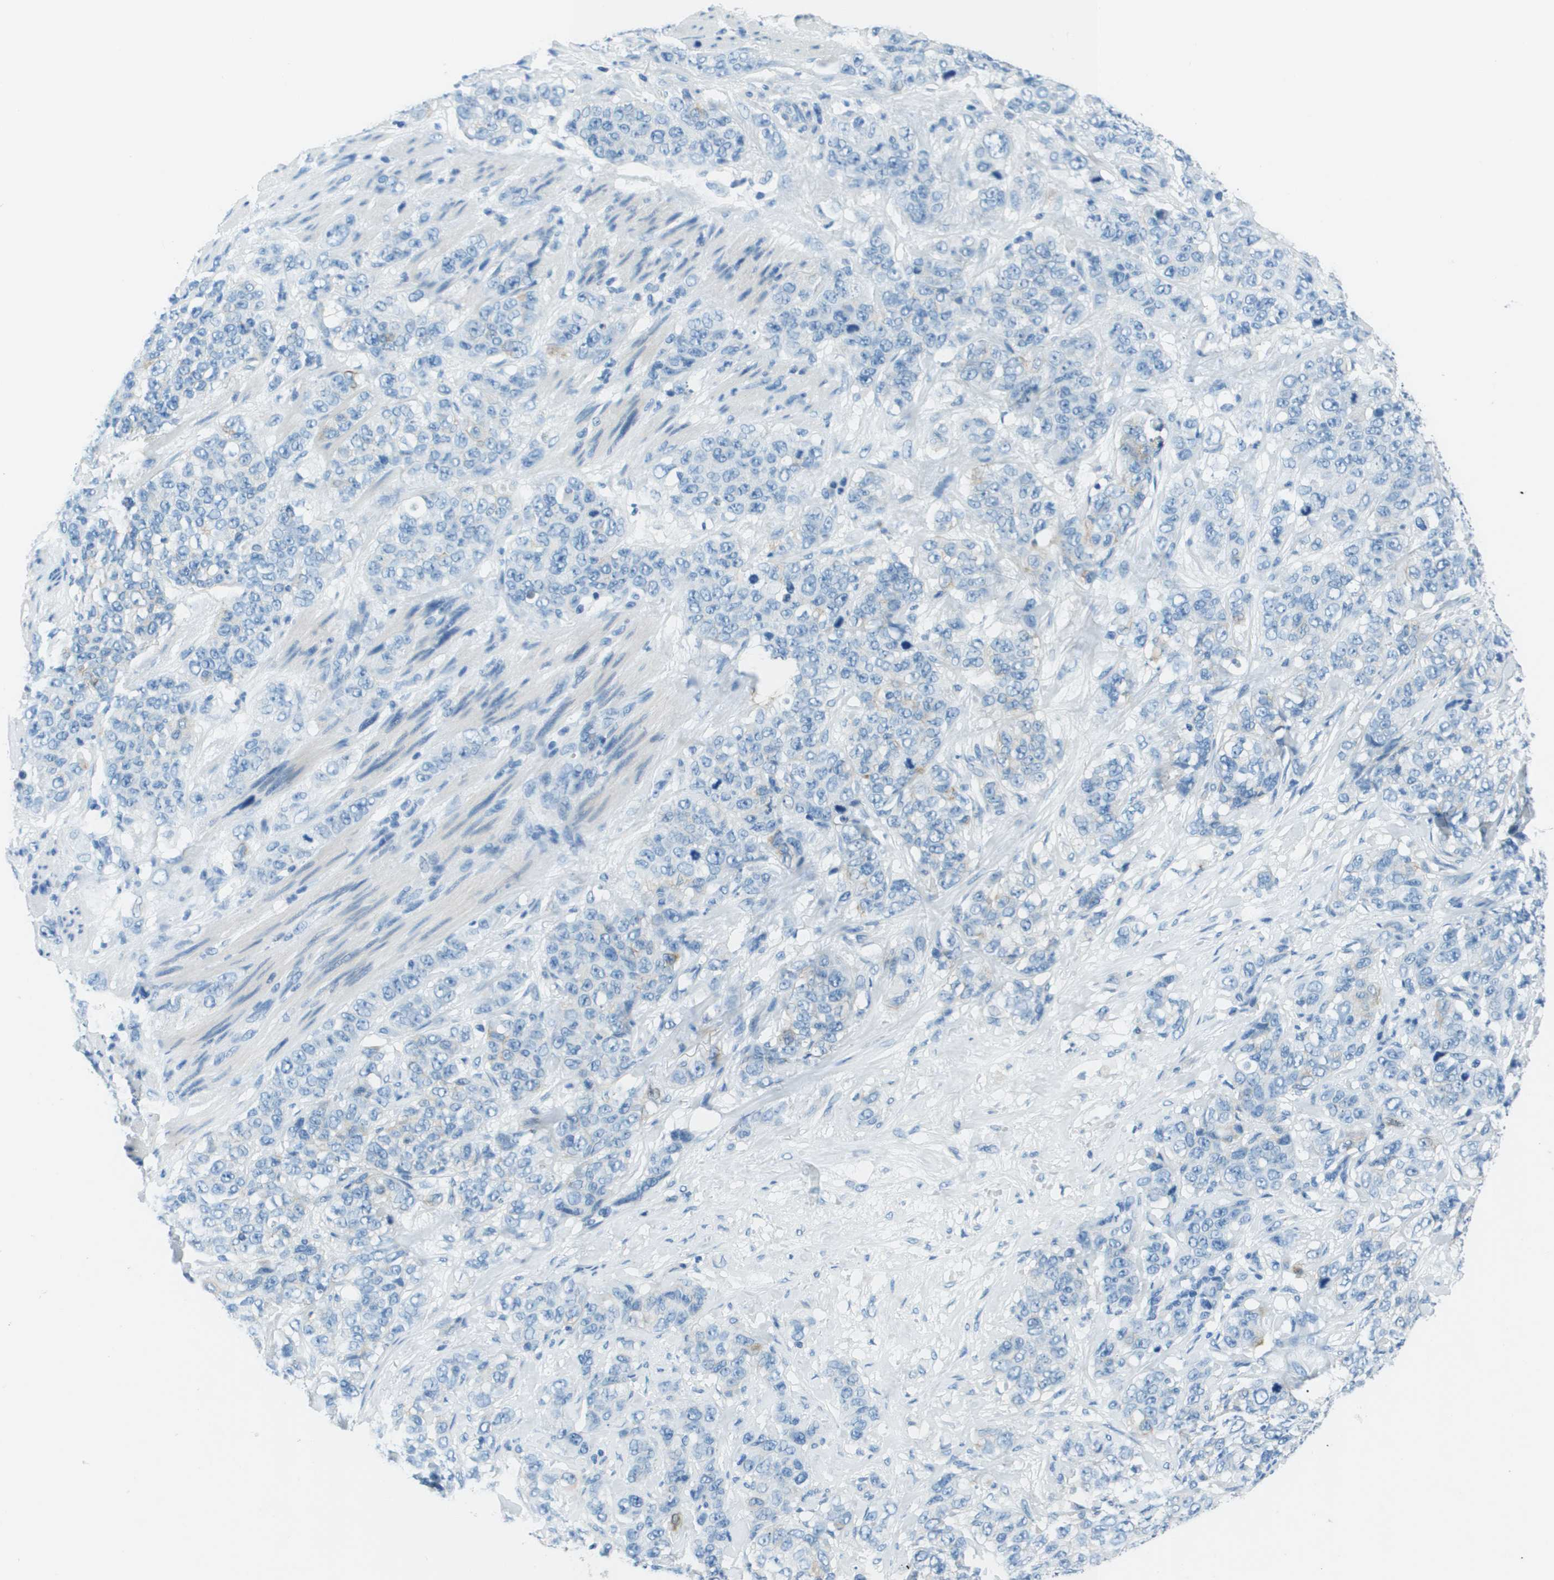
{"staining": {"intensity": "negative", "quantity": "none", "location": "none"}, "tissue": "stomach cancer", "cell_type": "Tumor cells", "image_type": "cancer", "snomed": [{"axis": "morphology", "description": "Adenocarcinoma, NOS"}, {"axis": "topography", "description": "Stomach"}], "caption": "Stomach adenocarcinoma was stained to show a protein in brown. There is no significant positivity in tumor cells. (Stains: DAB (3,3'-diaminobenzidine) immunohistochemistry (IHC) with hematoxylin counter stain, Microscopy: brightfield microscopy at high magnification).", "gene": "SLC16A10", "patient": {"sex": "male", "age": 48}}